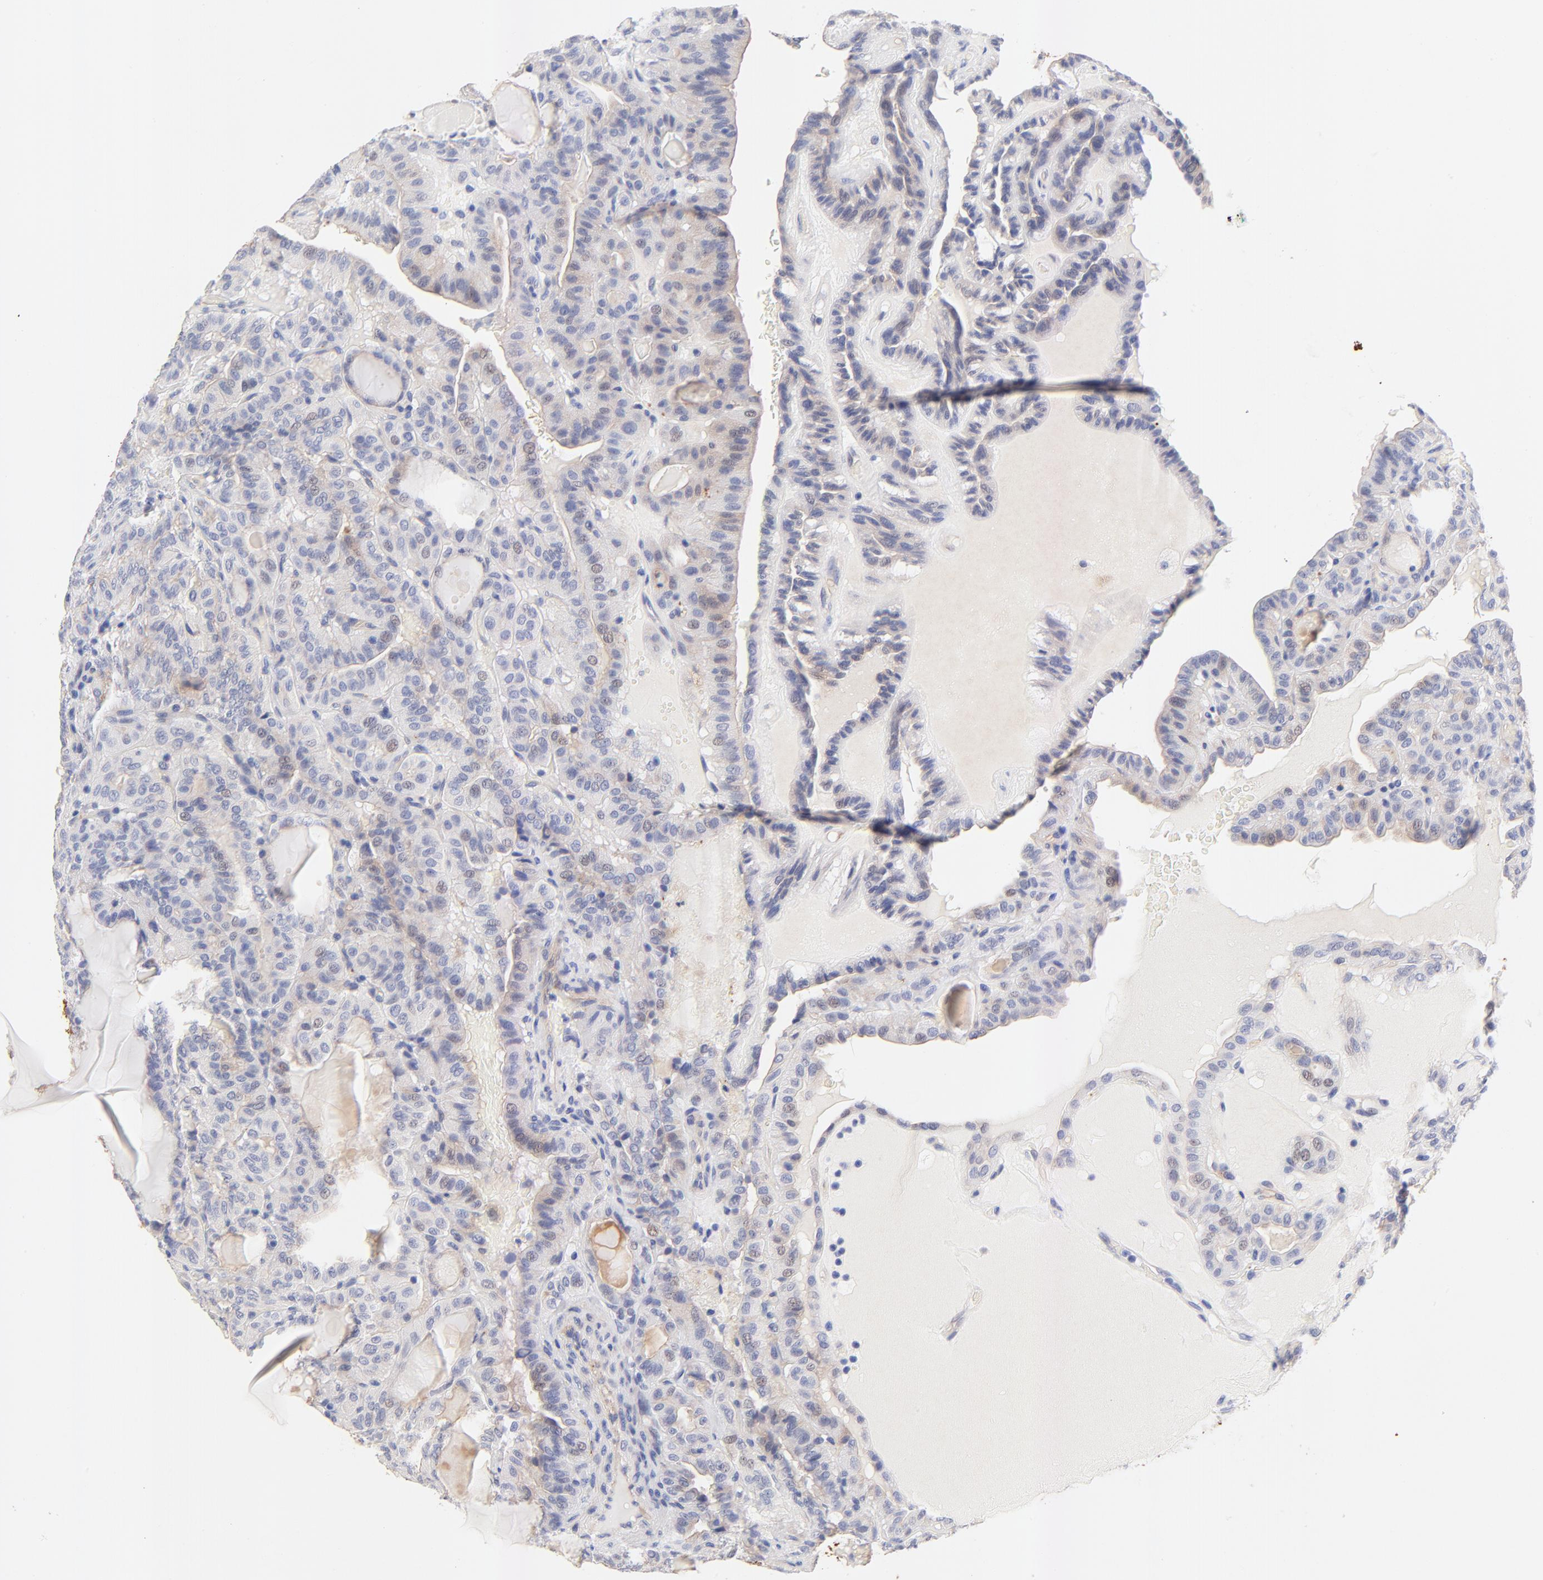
{"staining": {"intensity": "weak", "quantity": "<25%", "location": "cytoplasmic/membranous"}, "tissue": "thyroid cancer", "cell_type": "Tumor cells", "image_type": "cancer", "snomed": [{"axis": "morphology", "description": "Papillary adenocarcinoma, NOS"}, {"axis": "topography", "description": "Thyroid gland"}], "caption": "Immunohistochemistry (IHC) histopathology image of neoplastic tissue: thyroid cancer (papillary adenocarcinoma) stained with DAB reveals no significant protein expression in tumor cells.", "gene": "FAM117B", "patient": {"sex": "male", "age": 77}}